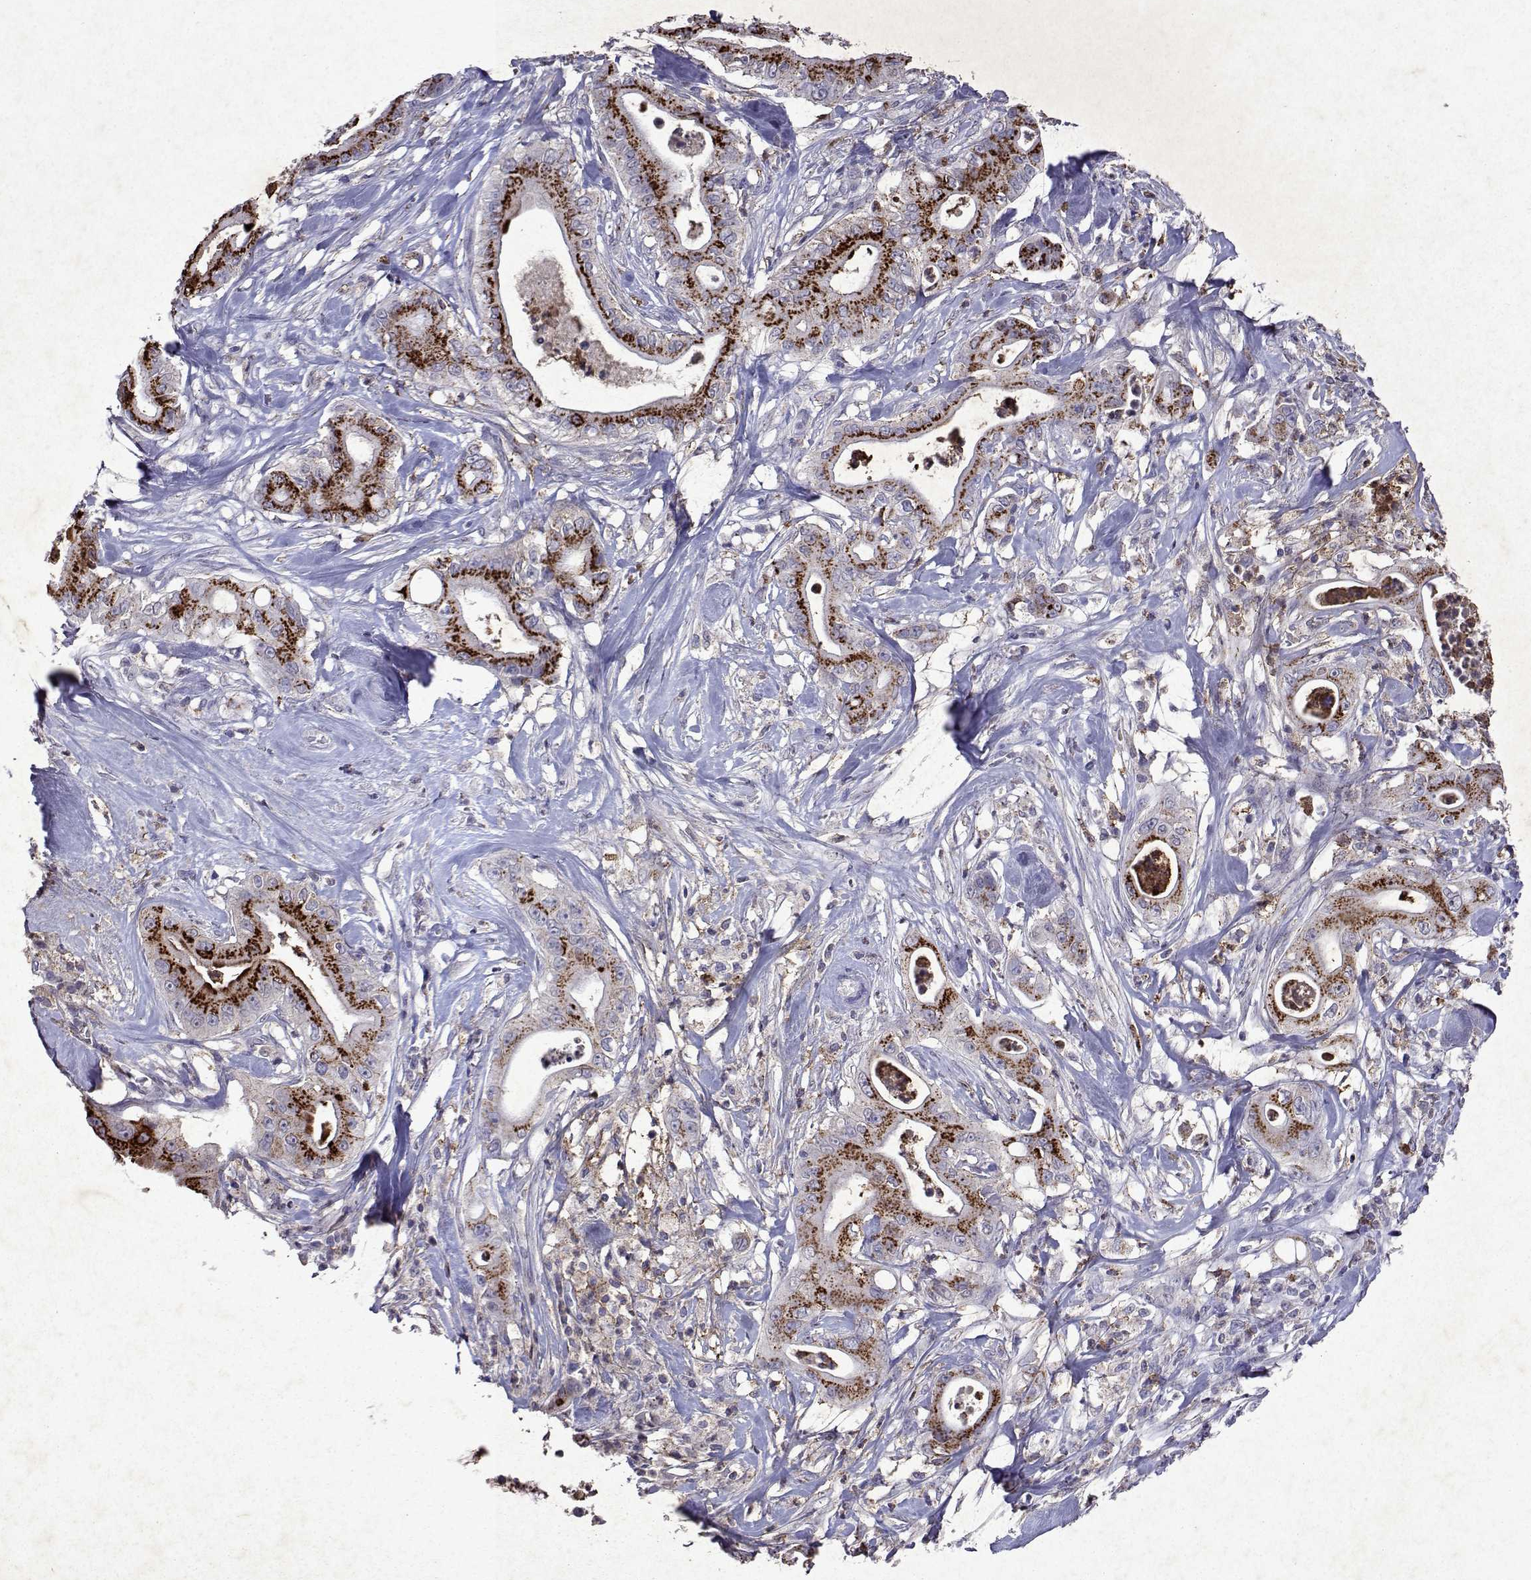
{"staining": {"intensity": "strong", "quantity": ">75%", "location": "cytoplasmic/membranous"}, "tissue": "pancreatic cancer", "cell_type": "Tumor cells", "image_type": "cancer", "snomed": [{"axis": "morphology", "description": "Adenocarcinoma, NOS"}, {"axis": "topography", "description": "Pancreas"}], "caption": "Pancreatic cancer (adenocarcinoma) stained for a protein exhibits strong cytoplasmic/membranous positivity in tumor cells.", "gene": "DUSP28", "patient": {"sex": "male", "age": 71}}